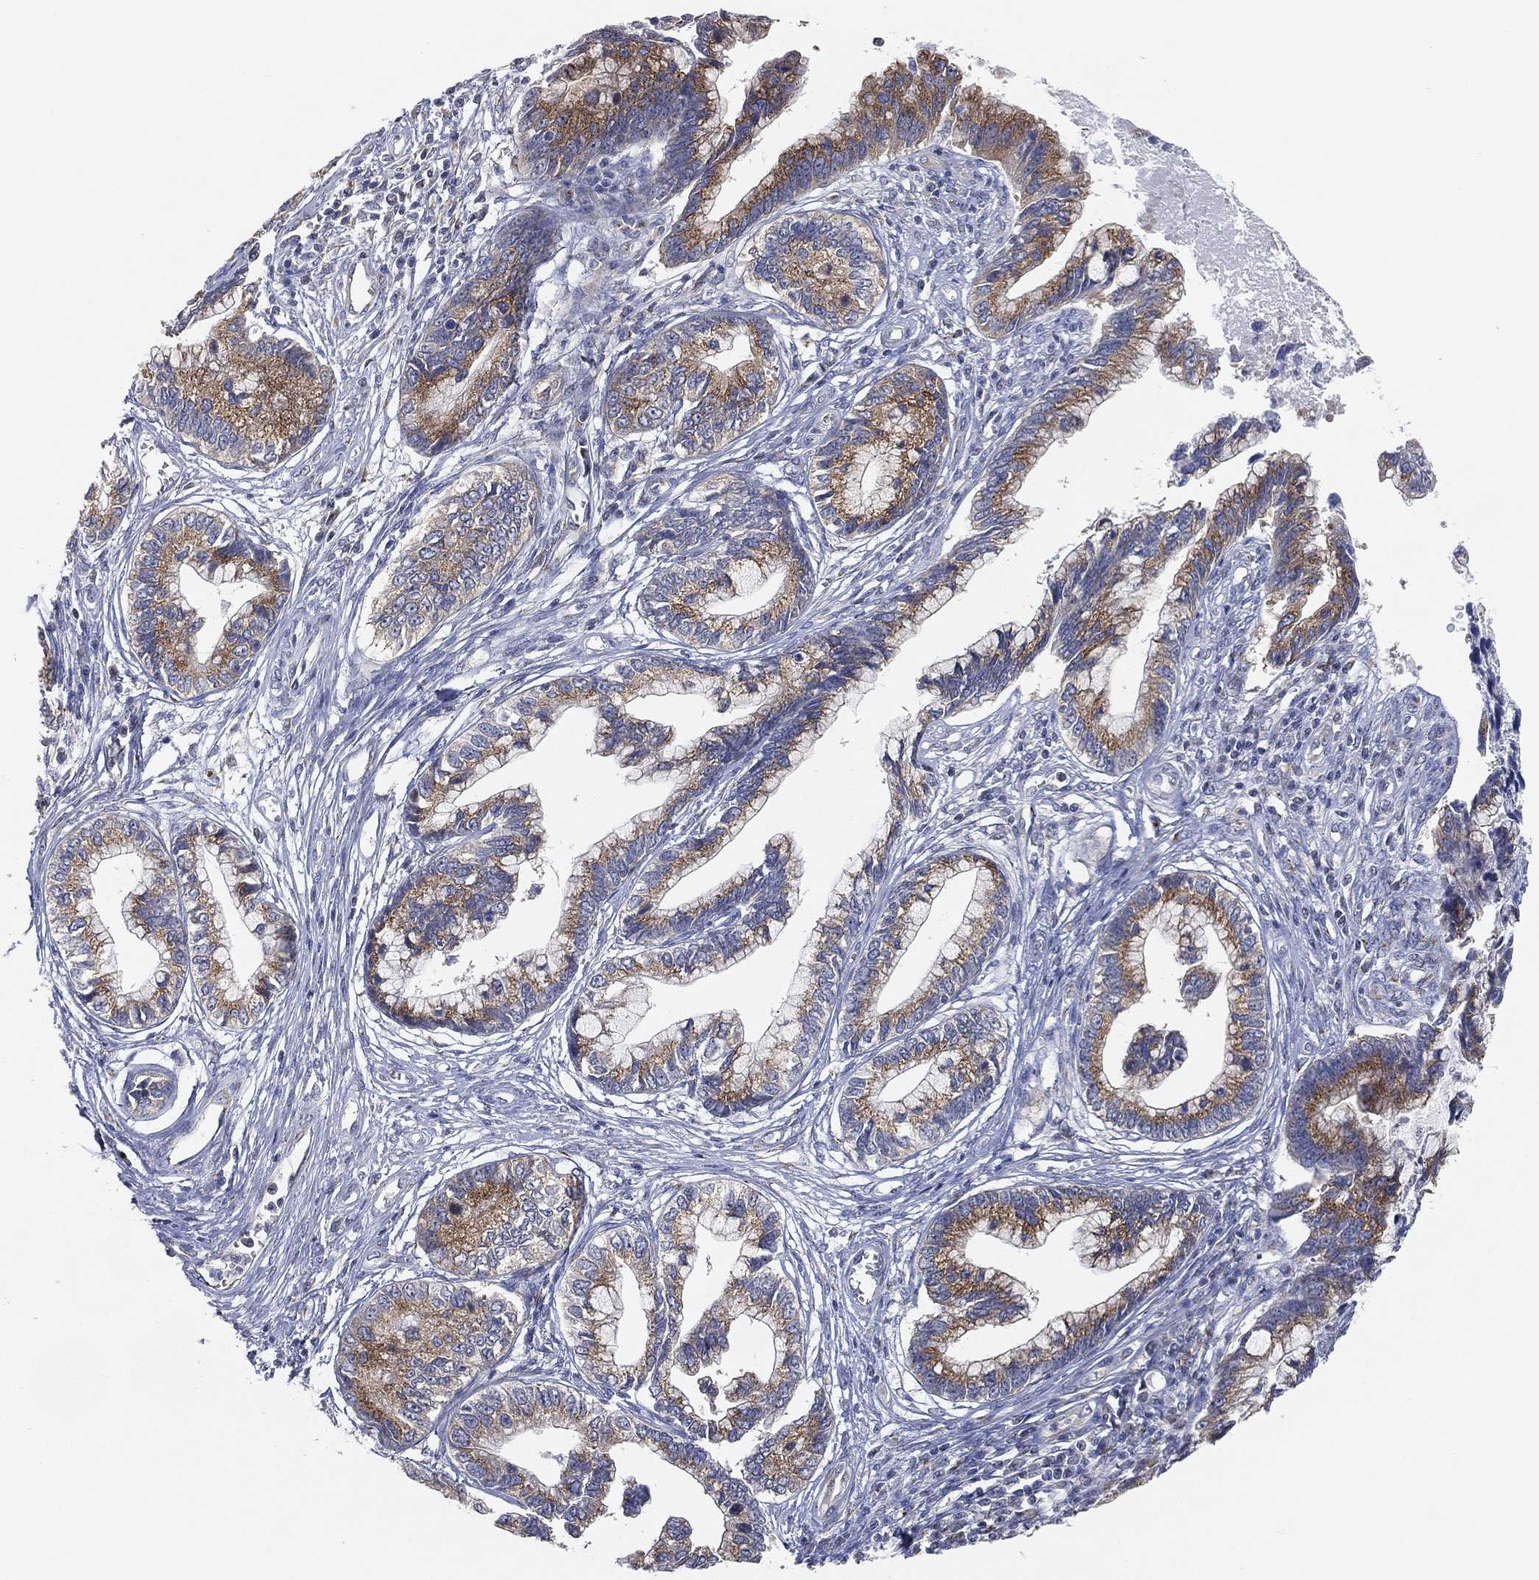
{"staining": {"intensity": "moderate", "quantity": ">75%", "location": "cytoplasmic/membranous"}, "tissue": "cervical cancer", "cell_type": "Tumor cells", "image_type": "cancer", "snomed": [{"axis": "morphology", "description": "Adenocarcinoma, NOS"}, {"axis": "topography", "description": "Cervix"}], "caption": "Human adenocarcinoma (cervical) stained with a brown dye reveals moderate cytoplasmic/membranous positive staining in about >75% of tumor cells.", "gene": "TICAM1", "patient": {"sex": "female", "age": 44}}